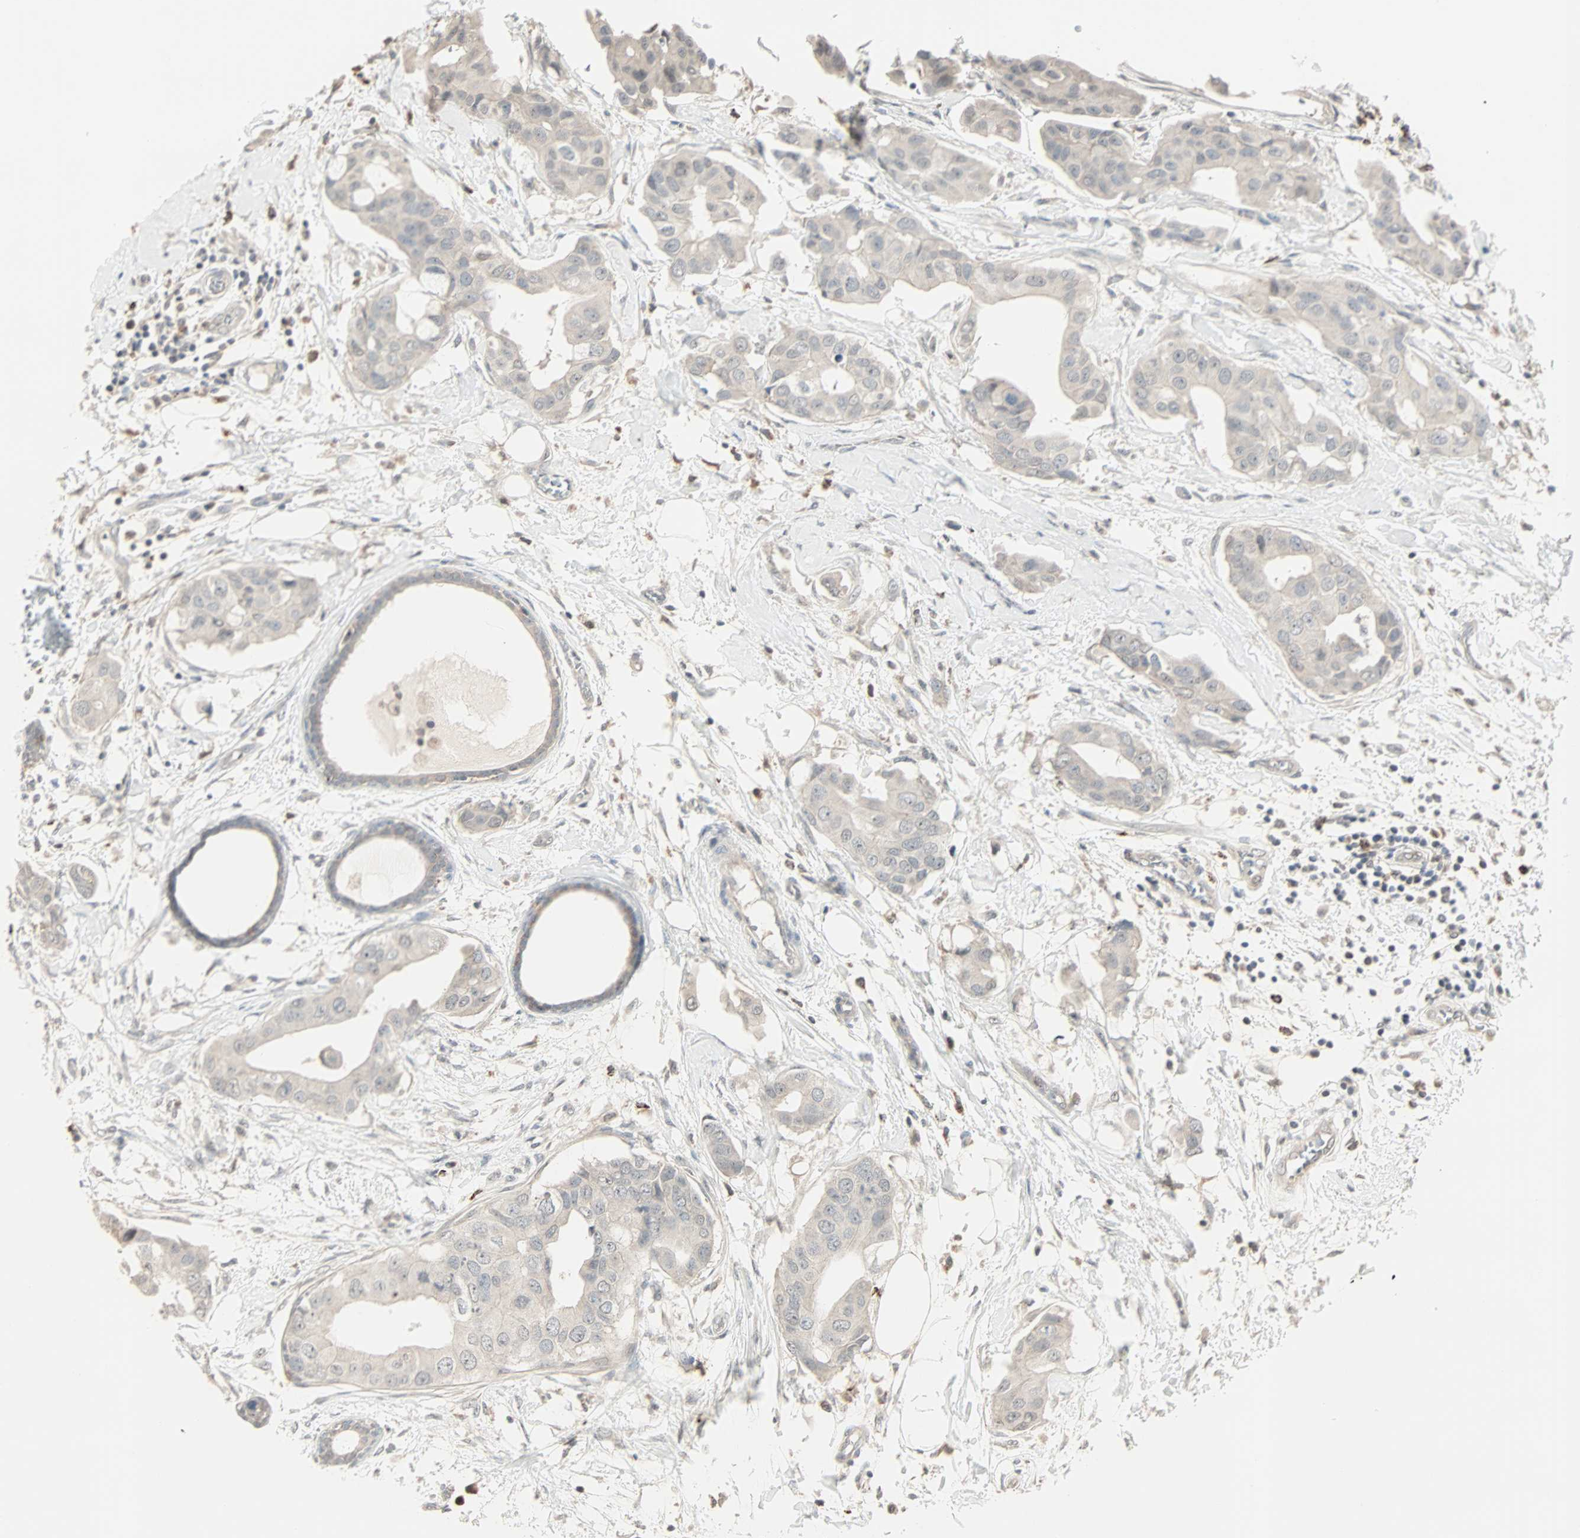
{"staining": {"intensity": "weak", "quantity": "<25%", "location": "cytoplasmic/membranous"}, "tissue": "breast cancer", "cell_type": "Tumor cells", "image_type": "cancer", "snomed": [{"axis": "morphology", "description": "Duct carcinoma"}, {"axis": "topography", "description": "Breast"}], "caption": "This is a histopathology image of immunohistochemistry (IHC) staining of infiltrating ductal carcinoma (breast), which shows no positivity in tumor cells. (DAB IHC visualized using brightfield microscopy, high magnification).", "gene": "KDM4A", "patient": {"sex": "female", "age": 40}}